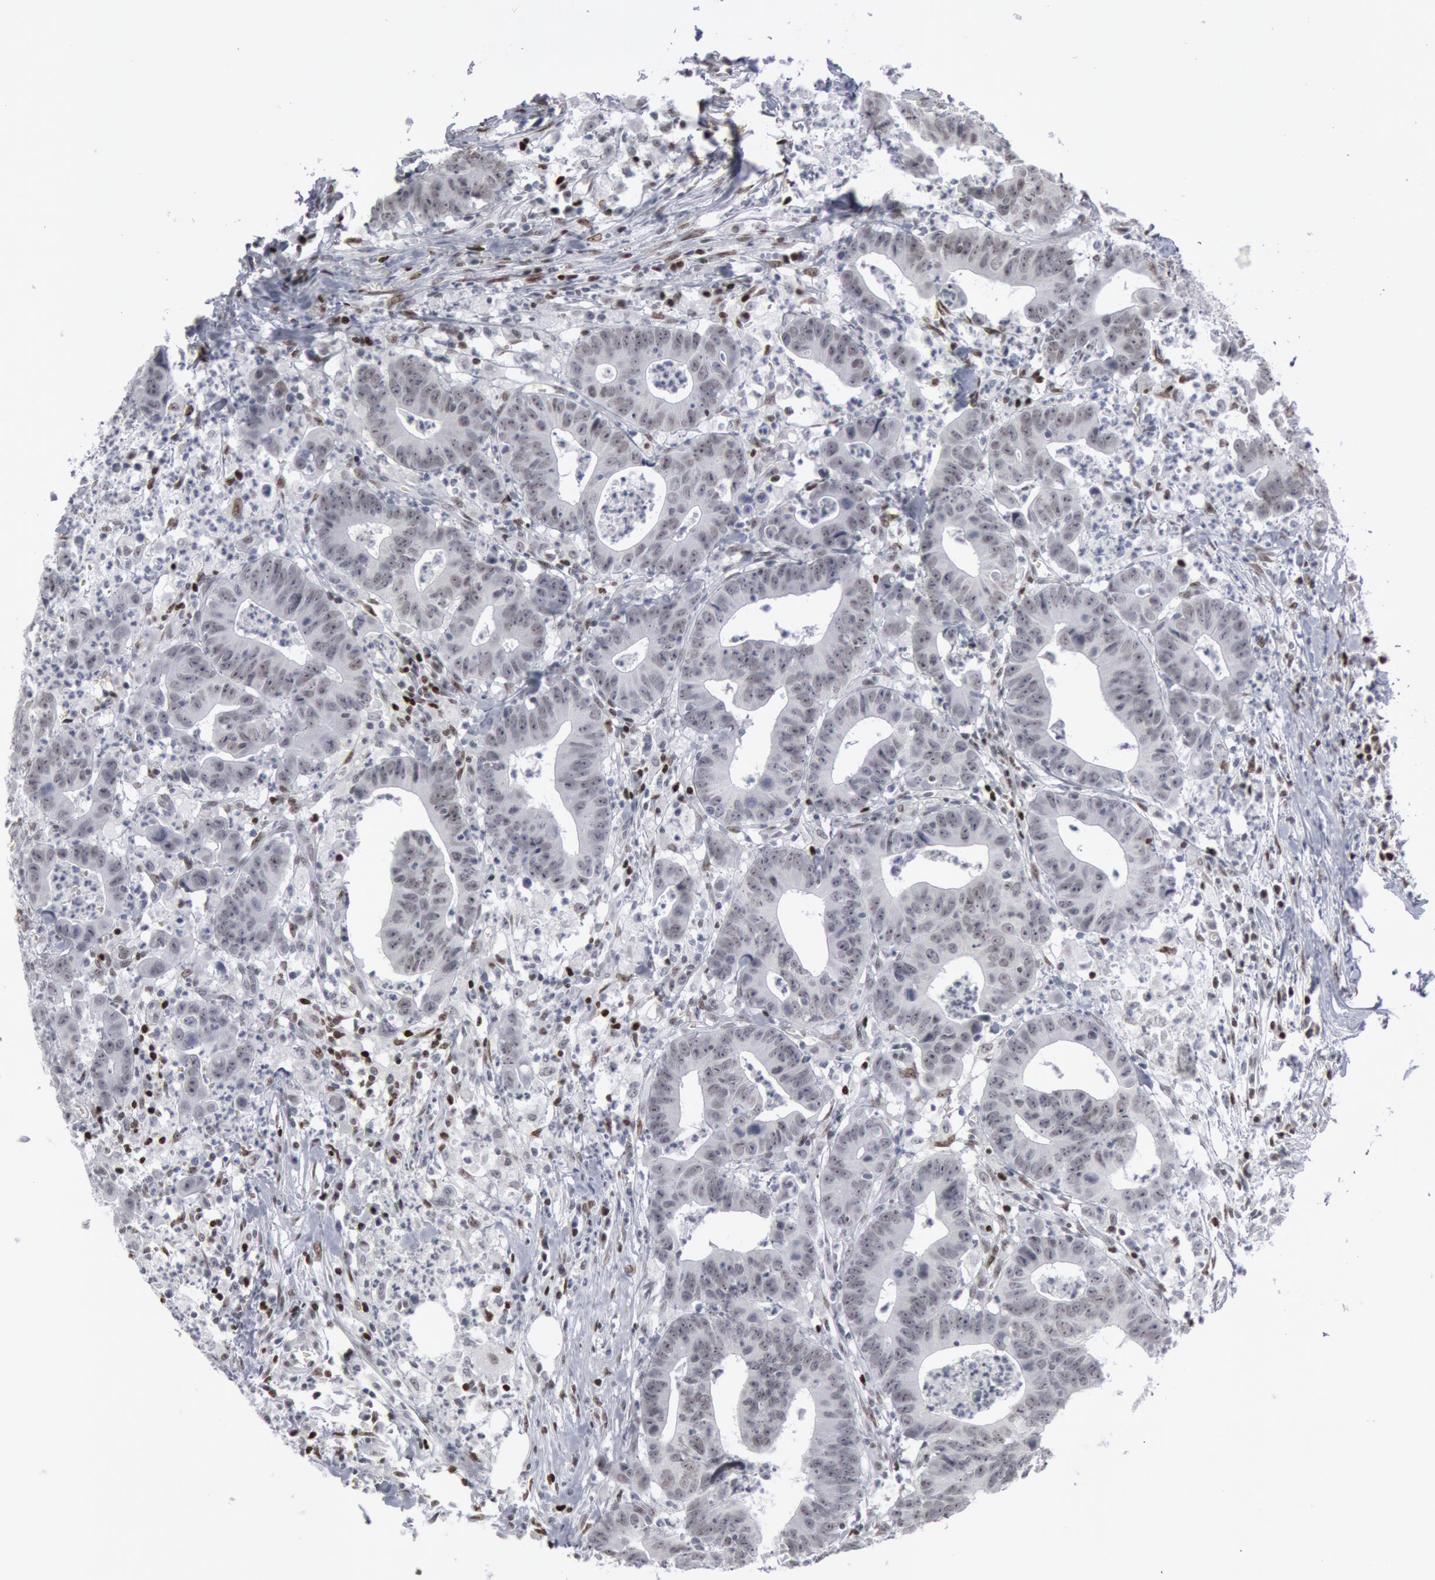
{"staining": {"intensity": "negative", "quantity": "none", "location": "none"}, "tissue": "colorectal cancer", "cell_type": "Tumor cells", "image_type": "cancer", "snomed": [{"axis": "morphology", "description": "Adenocarcinoma, NOS"}, {"axis": "topography", "description": "Colon"}], "caption": "High power microscopy photomicrograph of an immunohistochemistry photomicrograph of colorectal cancer (adenocarcinoma), revealing no significant expression in tumor cells.", "gene": "MECP2", "patient": {"sex": "male", "age": 55}}